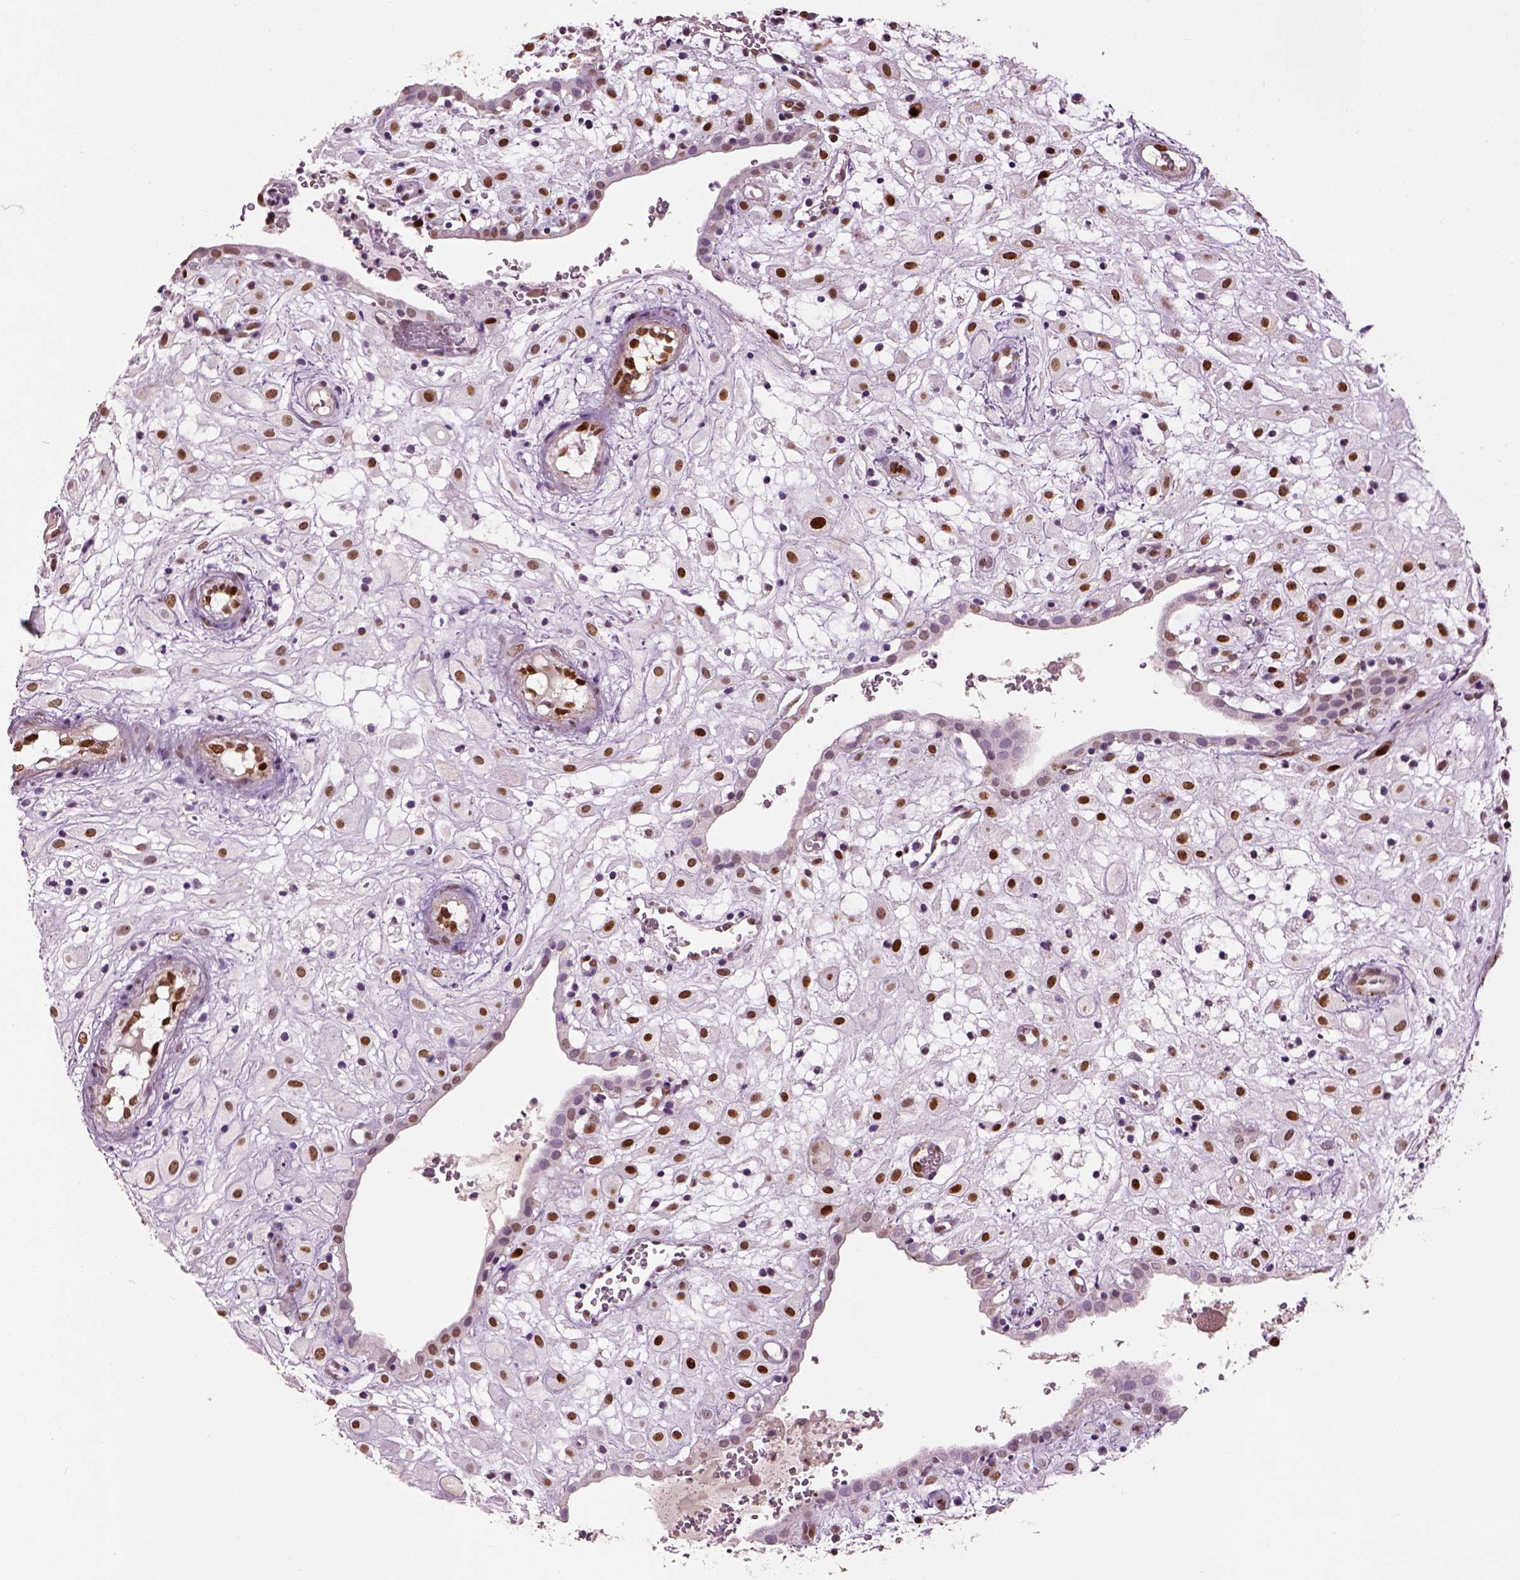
{"staining": {"intensity": "strong", "quantity": ">75%", "location": "nuclear"}, "tissue": "placenta", "cell_type": "Decidual cells", "image_type": "normal", "snomed": [{"axis": "morphology", "description": "Normal tissue, NOS"}, {"axis": "topography", "description": "Placenta"}], "caption": "This histopathology image displays IHC staining of benign human placenta, with high strong nuclear positivity in about >75% of decidual cells.", "gene": "DDX3X", "patient": {"sex": "female", "age": 24}}